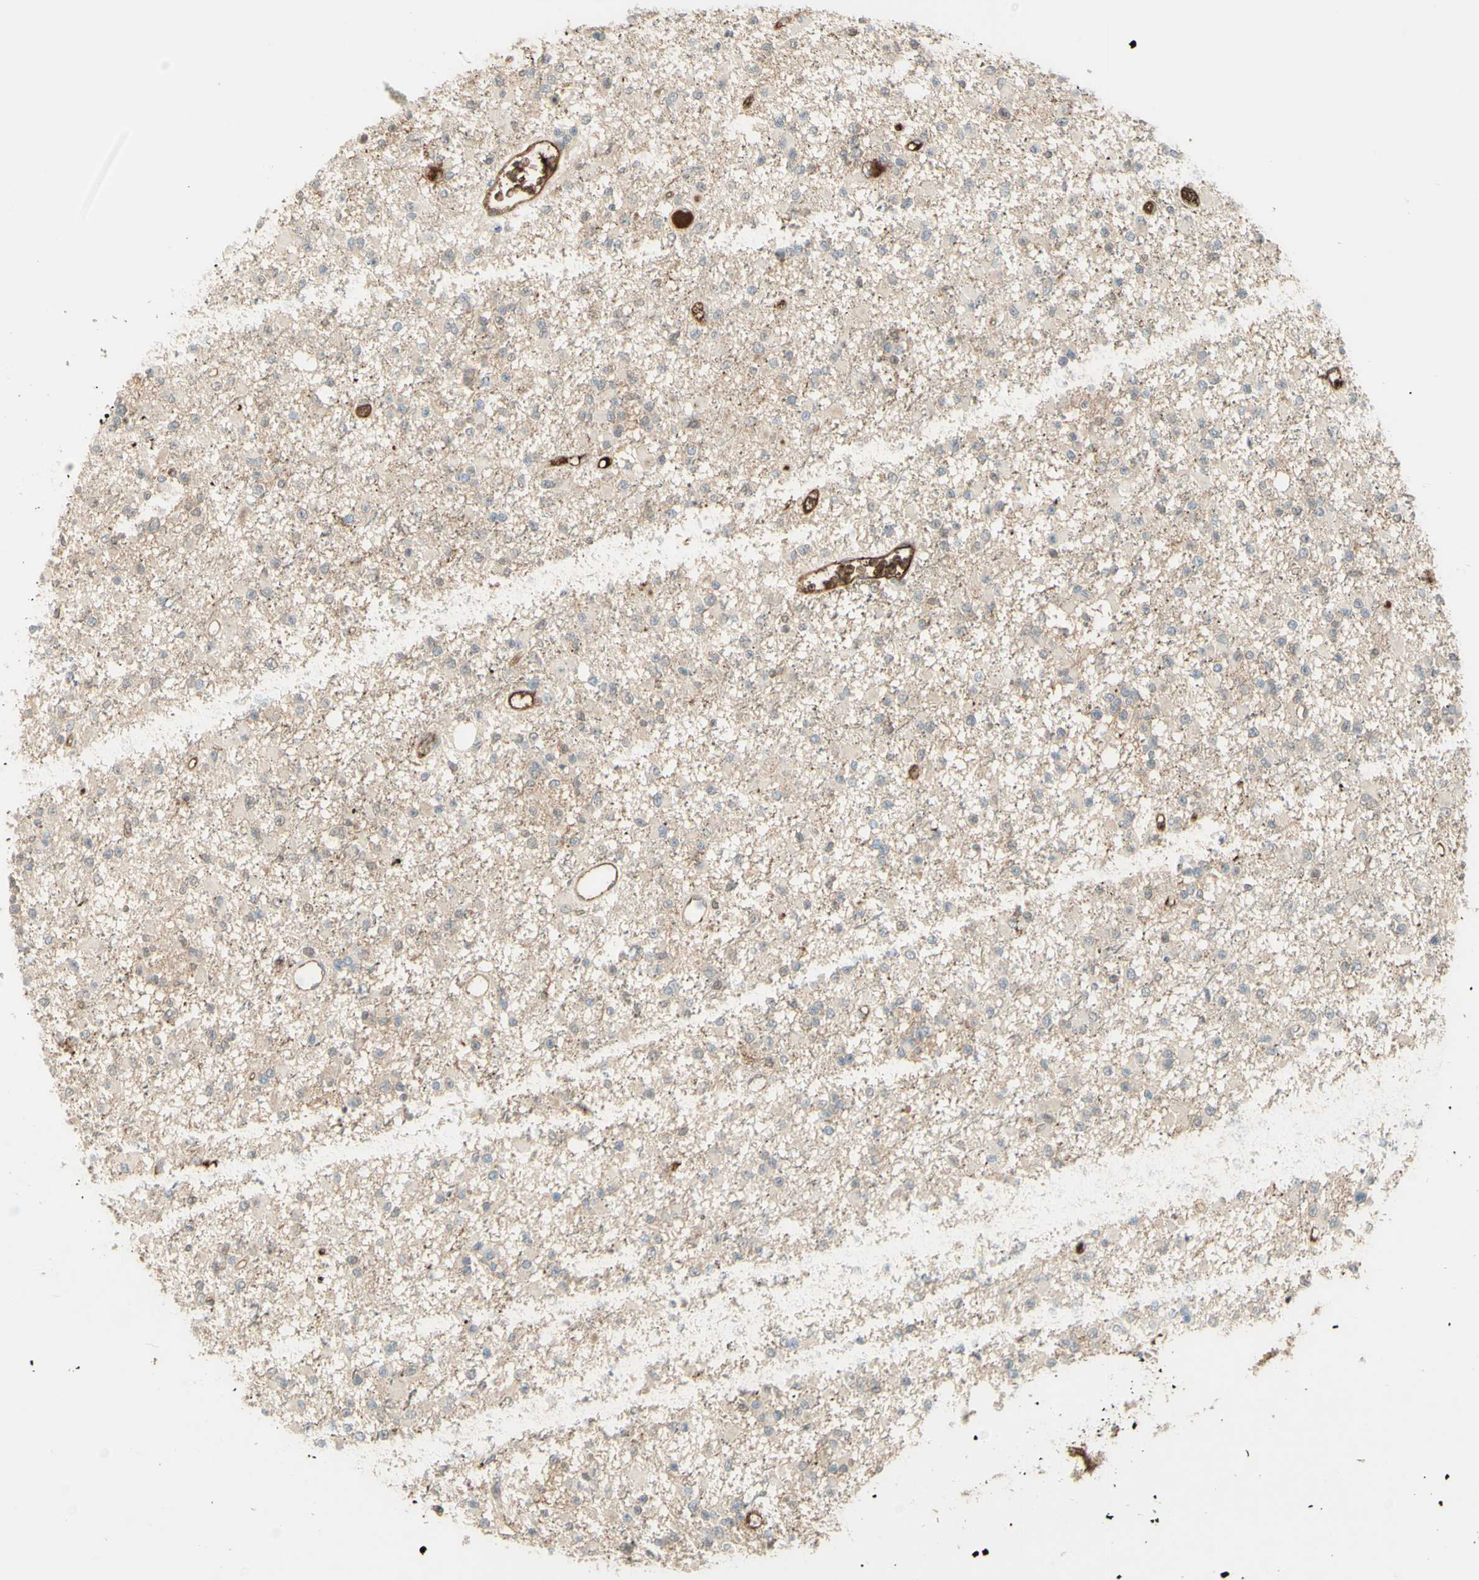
{"staining": {"intensity": "negative", "quantity": "none", "location": "none"}, "tissue": "glioma", "cell_type": "Tumor cells", "image_type": "cancer", "snomed": [{"axis": "morphology", "description": "Glioma, malignant, Low grade"}, {"axis": "topography", "description": "Brain"}], "caption": "Tumor cells are negative for brown protein staining in malignant low-grade glioma.", "gene": "ANGPT2", "patient": {"sex": "female", "age": 22}}